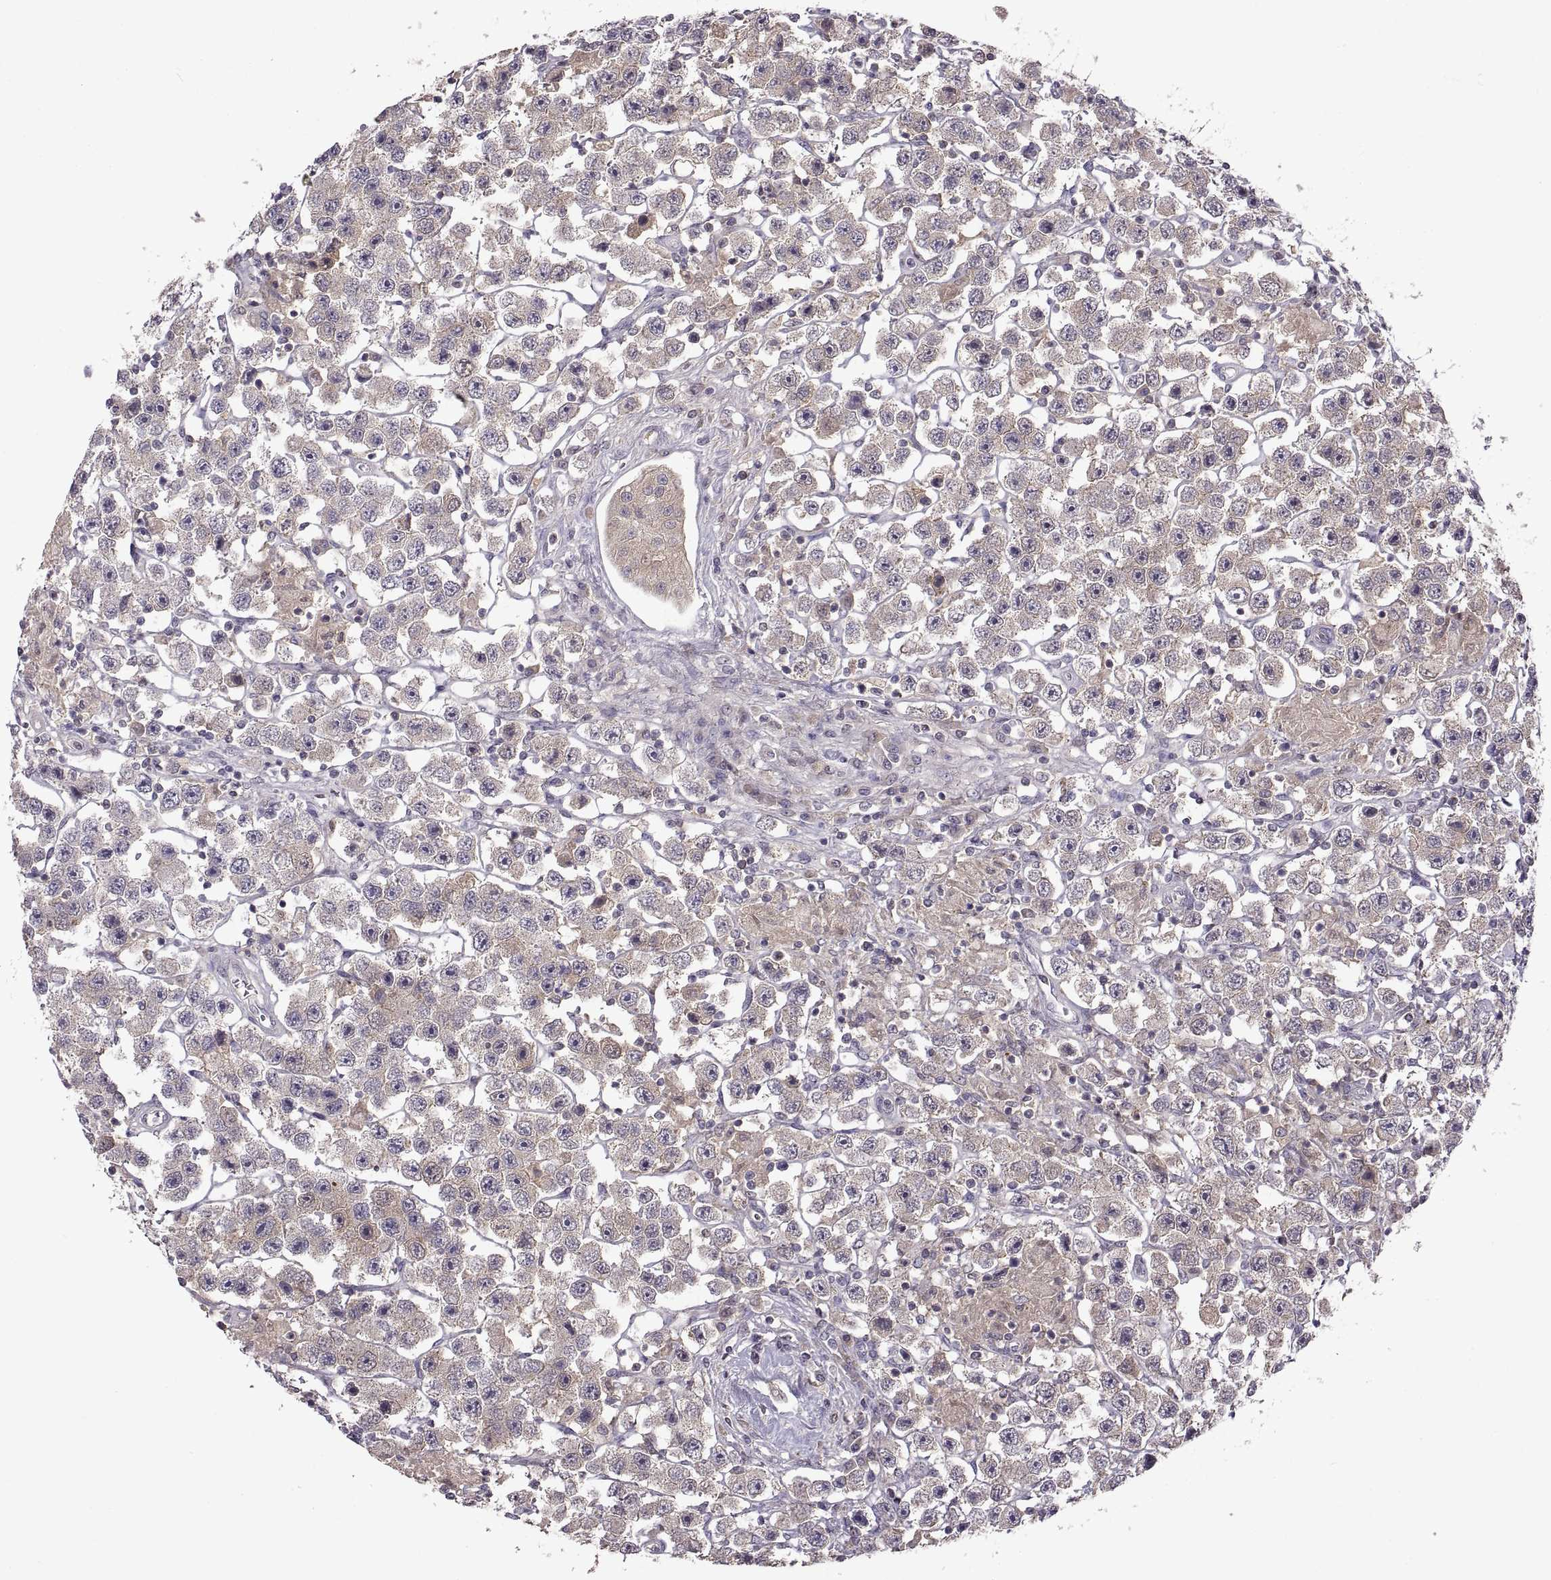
{"staining": {"intensity": "weak", "quantity": "<25%", "location": "cytoplasmic/membranous"}, "tissue": "testis cancer", "cell_type": "Tumor cells", "image_type": "cancer", "snomed": [{"axis": "morphology", "description": "Seminoma, NOS"}, {"axis": "topography", "description": "Testis"}], "caption": "DAB immunohistochemical staining of human testis cancer (seminoma) exhibits no significant expression in tumor cells.", "gene": "NMNAT2", "patient": {"sex": "male", "age": 45}}